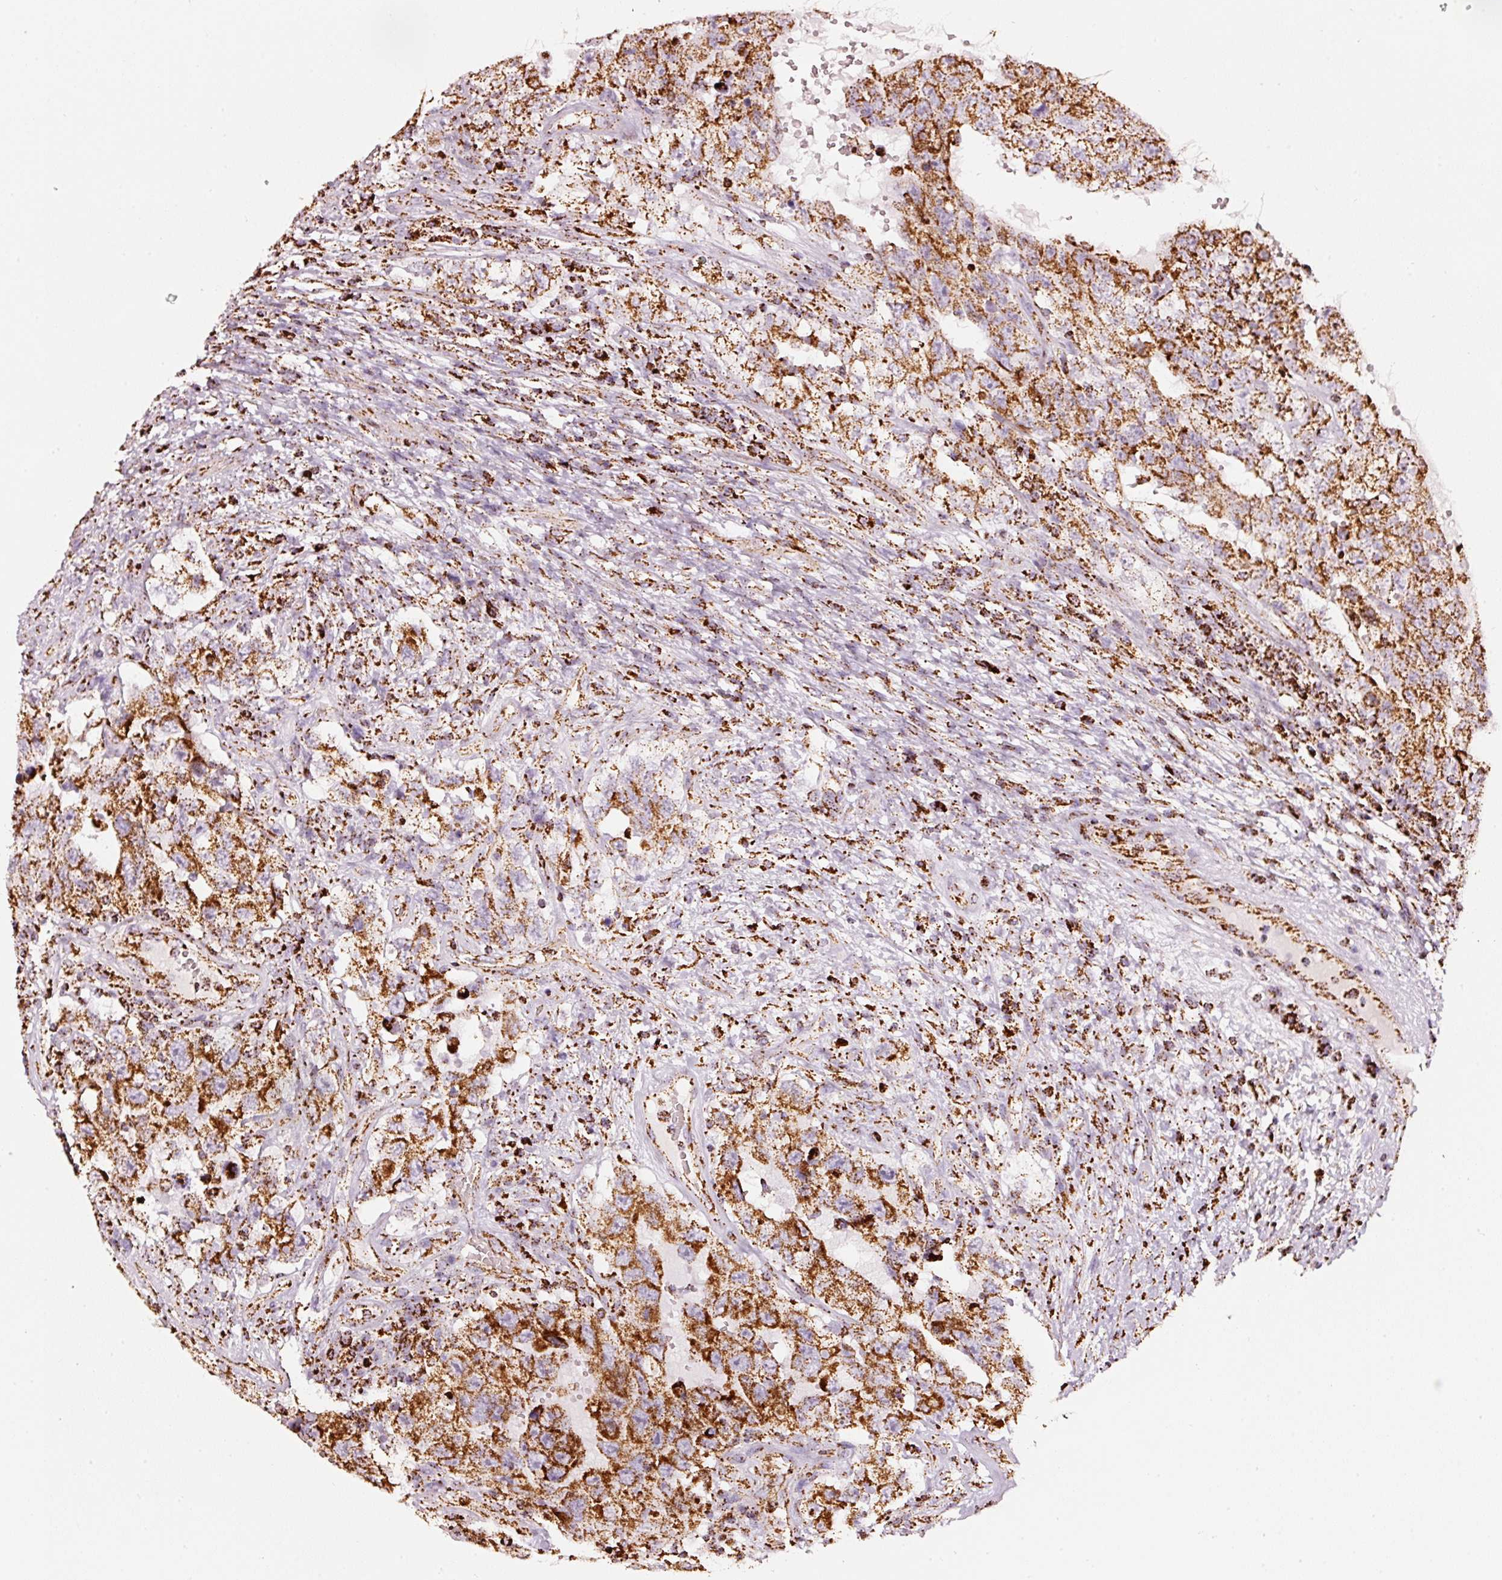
{"staining": {"intensity": "strong", "quantity": ">75%", "location": "cytoplasmic/membranous"}, "tissue": "testis cancer", "cell_type": "Tumor cells", "image_type": "cancer", "snomed": [{"axis": "morphology", "description": "Carcinoma, Embryonal, NOS"}, {"axis": "topography", "description": "Testis"}], "caption": "Immunohistochemistry staining of testis cancer (embryonal carcinoma), which demonstrates high levels of strong cytoplasmic/membranous staining in approximately >75% of tumor cells indicating strong cytoplasmic/membranous protein expression. The staining was performed using DAB (brown) for protein detection and nuclei were counterstained in hematoxylin (blue).", "gene": "UQCRC1", "patient": {"sex": "male", "age": 26}}